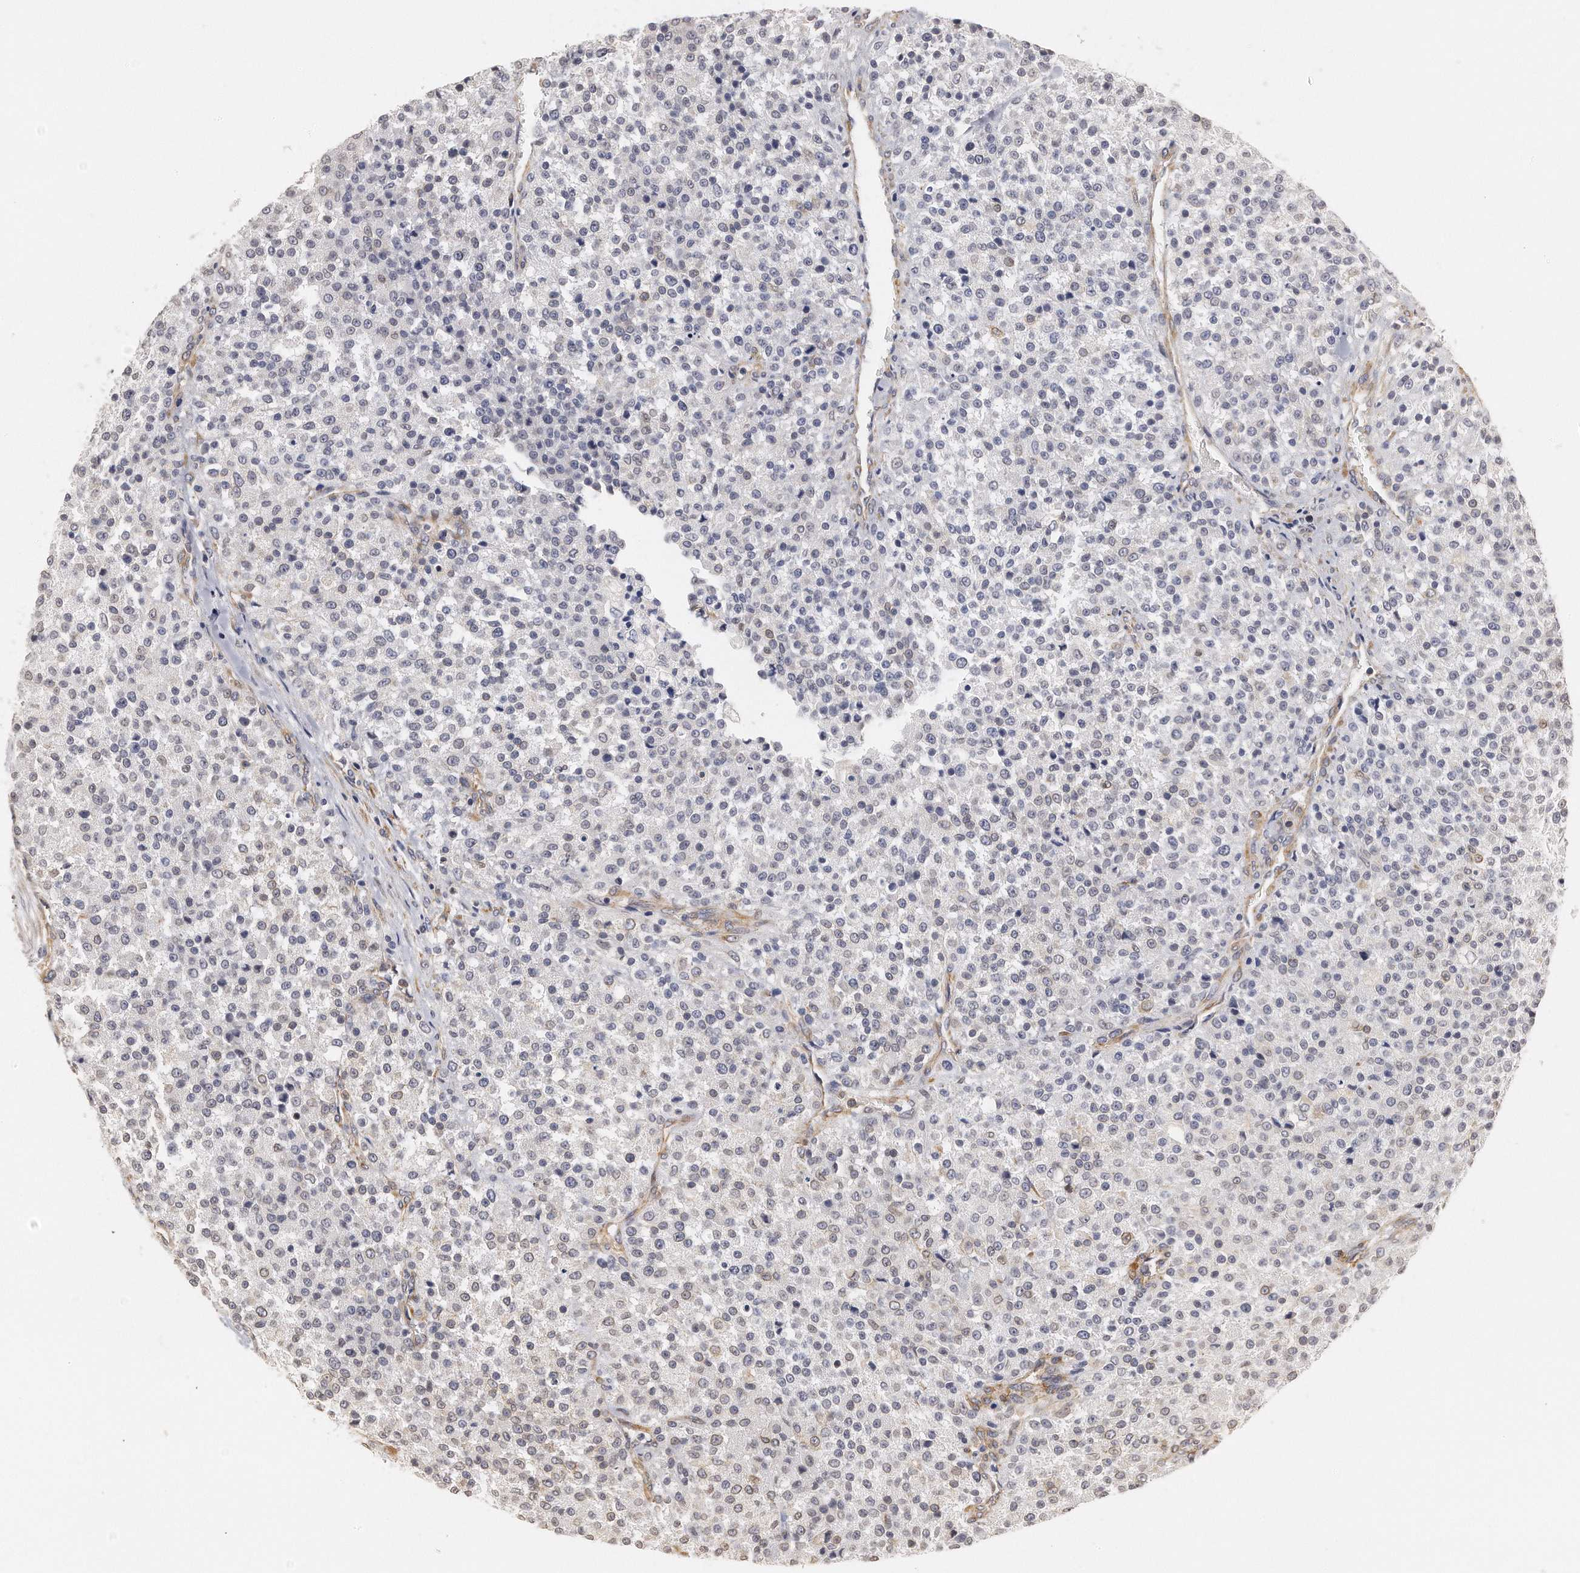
{"staining": {"intensity": "negative", "quantity": "none", "location": "none"}, "tissue": "testis cancer", "cell_type": "Tumor cells", "image_type": "cancer", "snomed": [{"axis": "morphology", "description": "Seminoma, NOS"}, {"axis": "topography", "description": "Testis"}], "caption": "Photomicrograph shows no significant protein positivity in tumor cells of testis cancer.", "gene": "CHST7", "patient": {"sex": "male", "age": 59}}